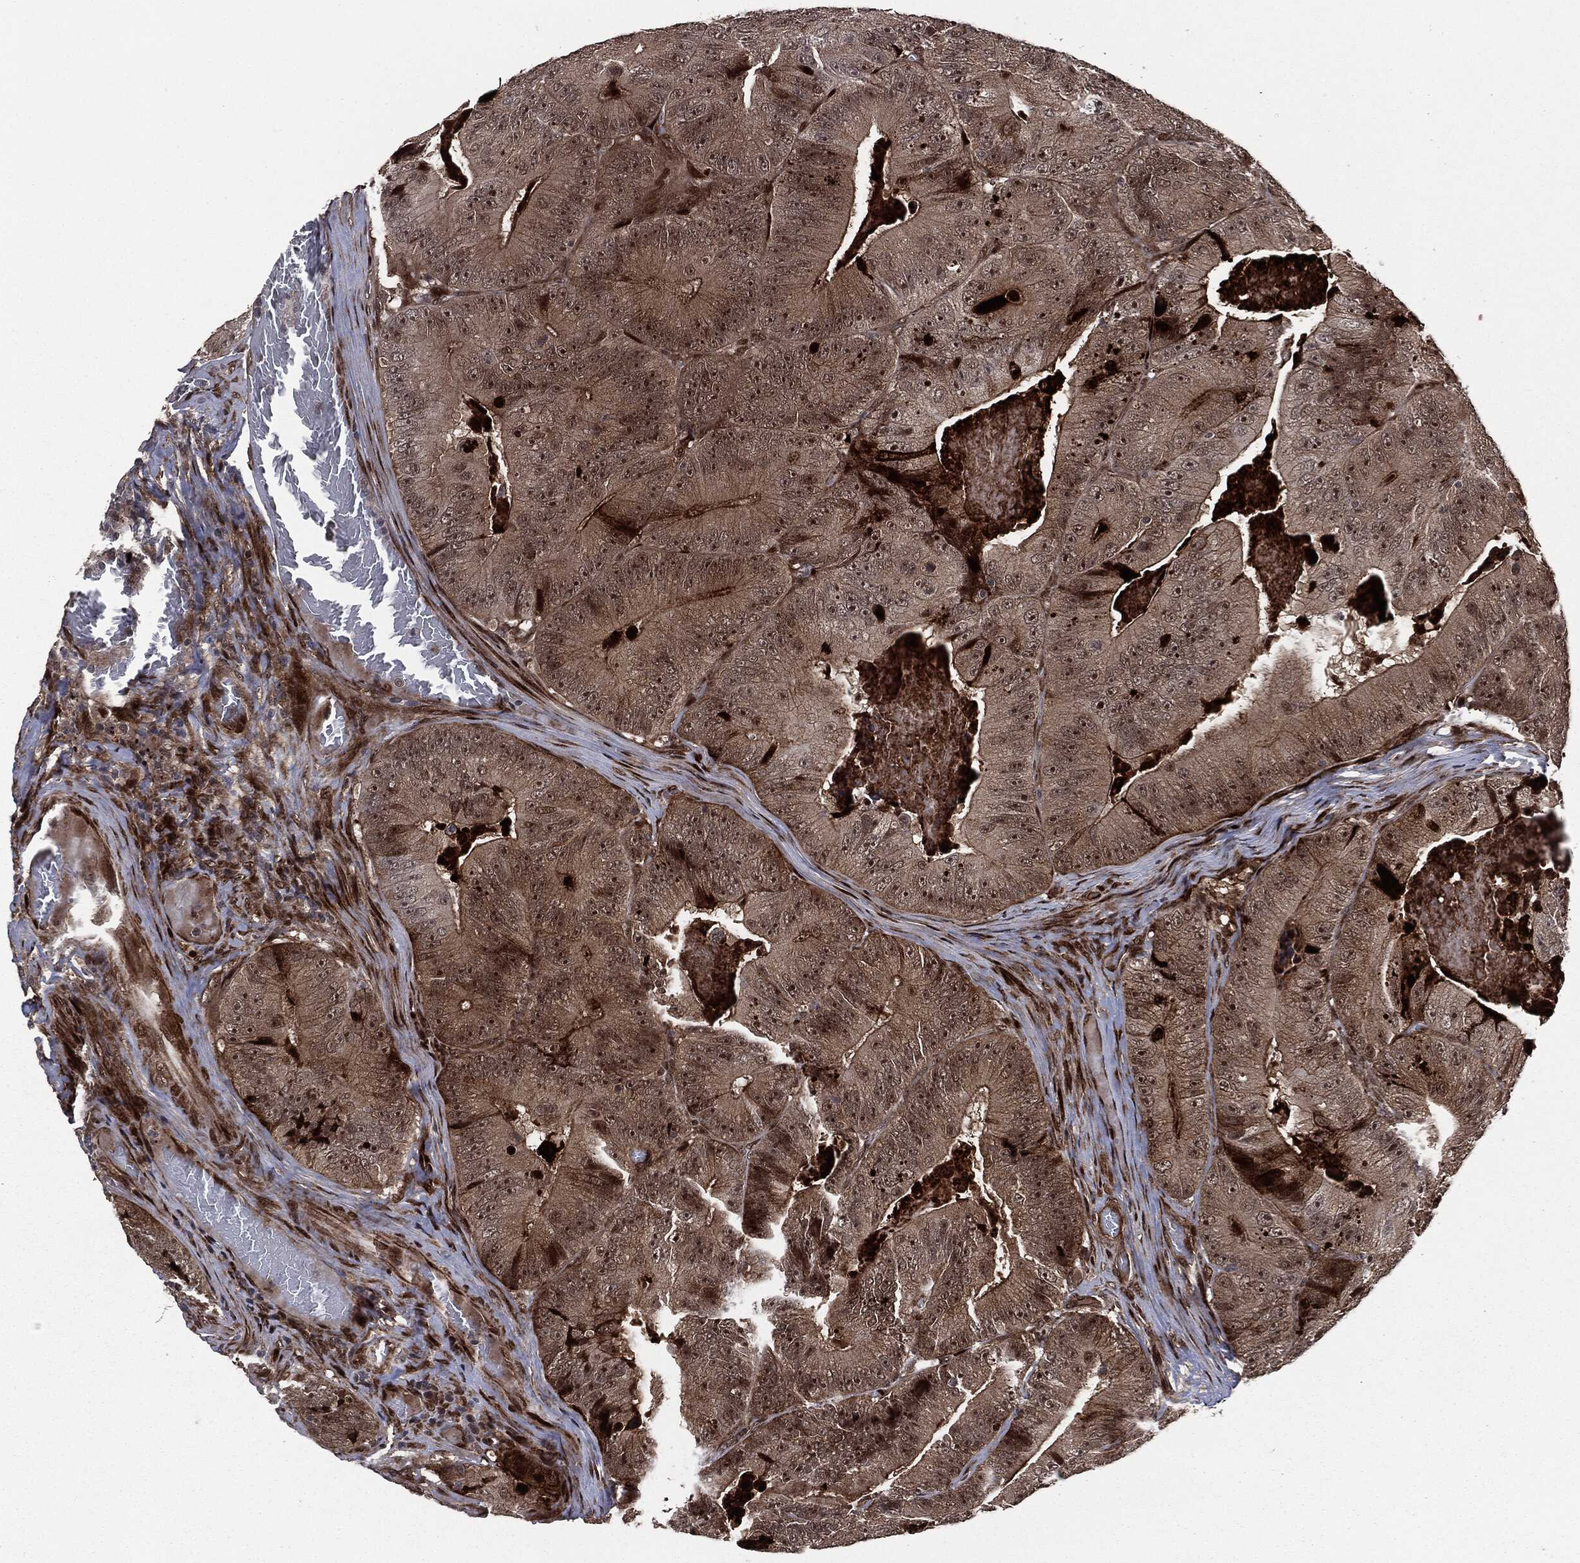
{"staining": {"intensity": "moderate", "quantity": ">75%", "location": "cytoplasmic/membranous,nuclear"}, "tissue": "colorectal cancer", "cell_type": "Tumor cells", "image_type": "cancer", "snomed": [{"axis": "morphology", "description": "Adenocarcinoma, NOS"}, {"axis": "topography", "description": "Colon"}], "caption": "Immunohistochemical staining of colorectal cancer shows medium levels of moderate cytoplasmic/membranous and nuclear protein positivity in approximately >75% of tumor cells.", "gene": "SMAD4", "patient": {"sex": "female", "age": 86}}